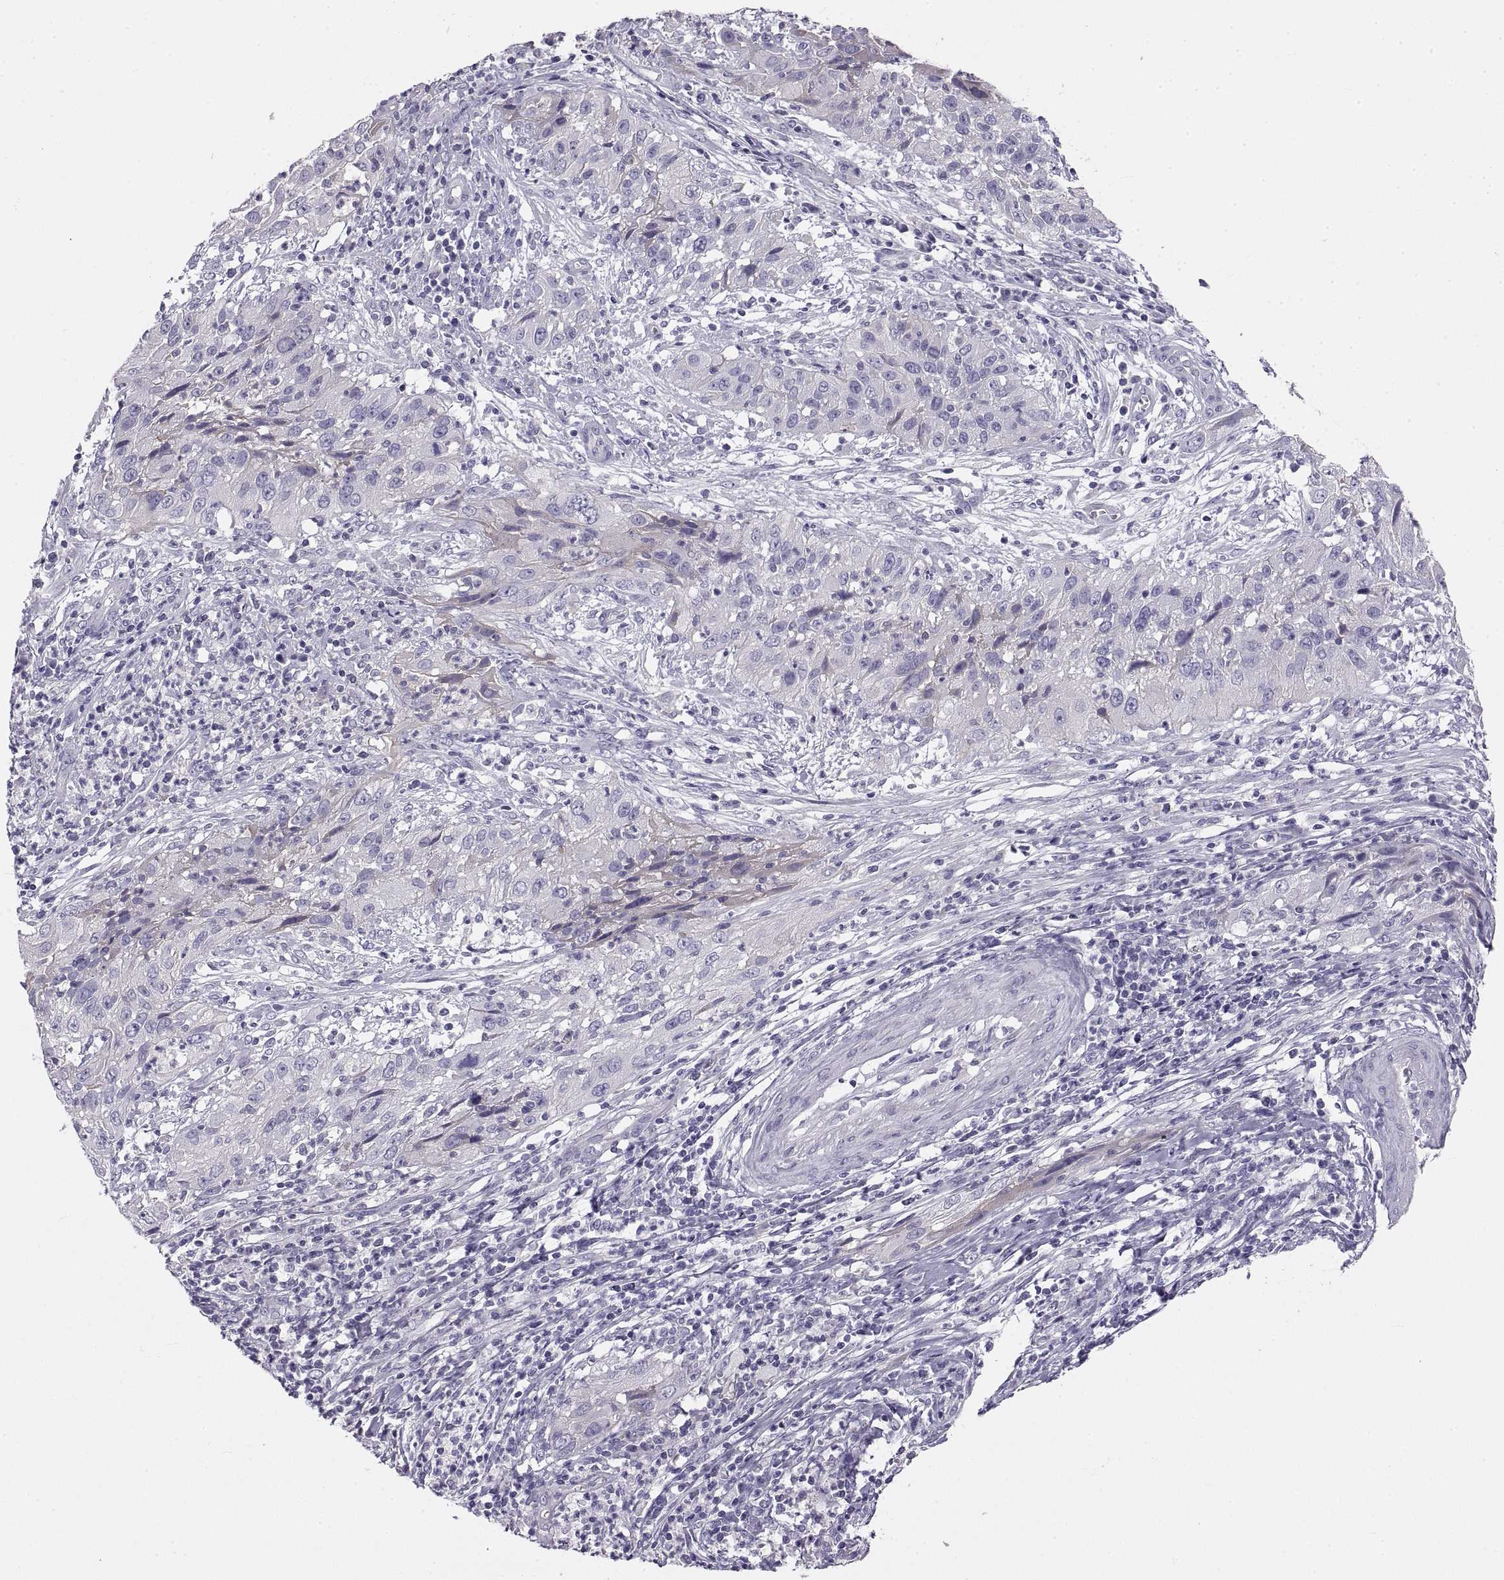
{"staining": {"intensity": "negative", "quantity": "none", "location": "none"}, "tissue": "cervical cancer", "cell_type": "Tumor cells", "image_type": "cancer", "snomed": [{"axis": "morphology", "description": "Squamous cell carcinoma, NOS"}, {"axis": "topography", "description": "Cervix"}], "caption": "Immunohistochemical staining of human cervical cancer demonstrates no significant staining in tumor cells.", "gene": "CRYBB3", "patient": {"sex": "female", "age": 32}}